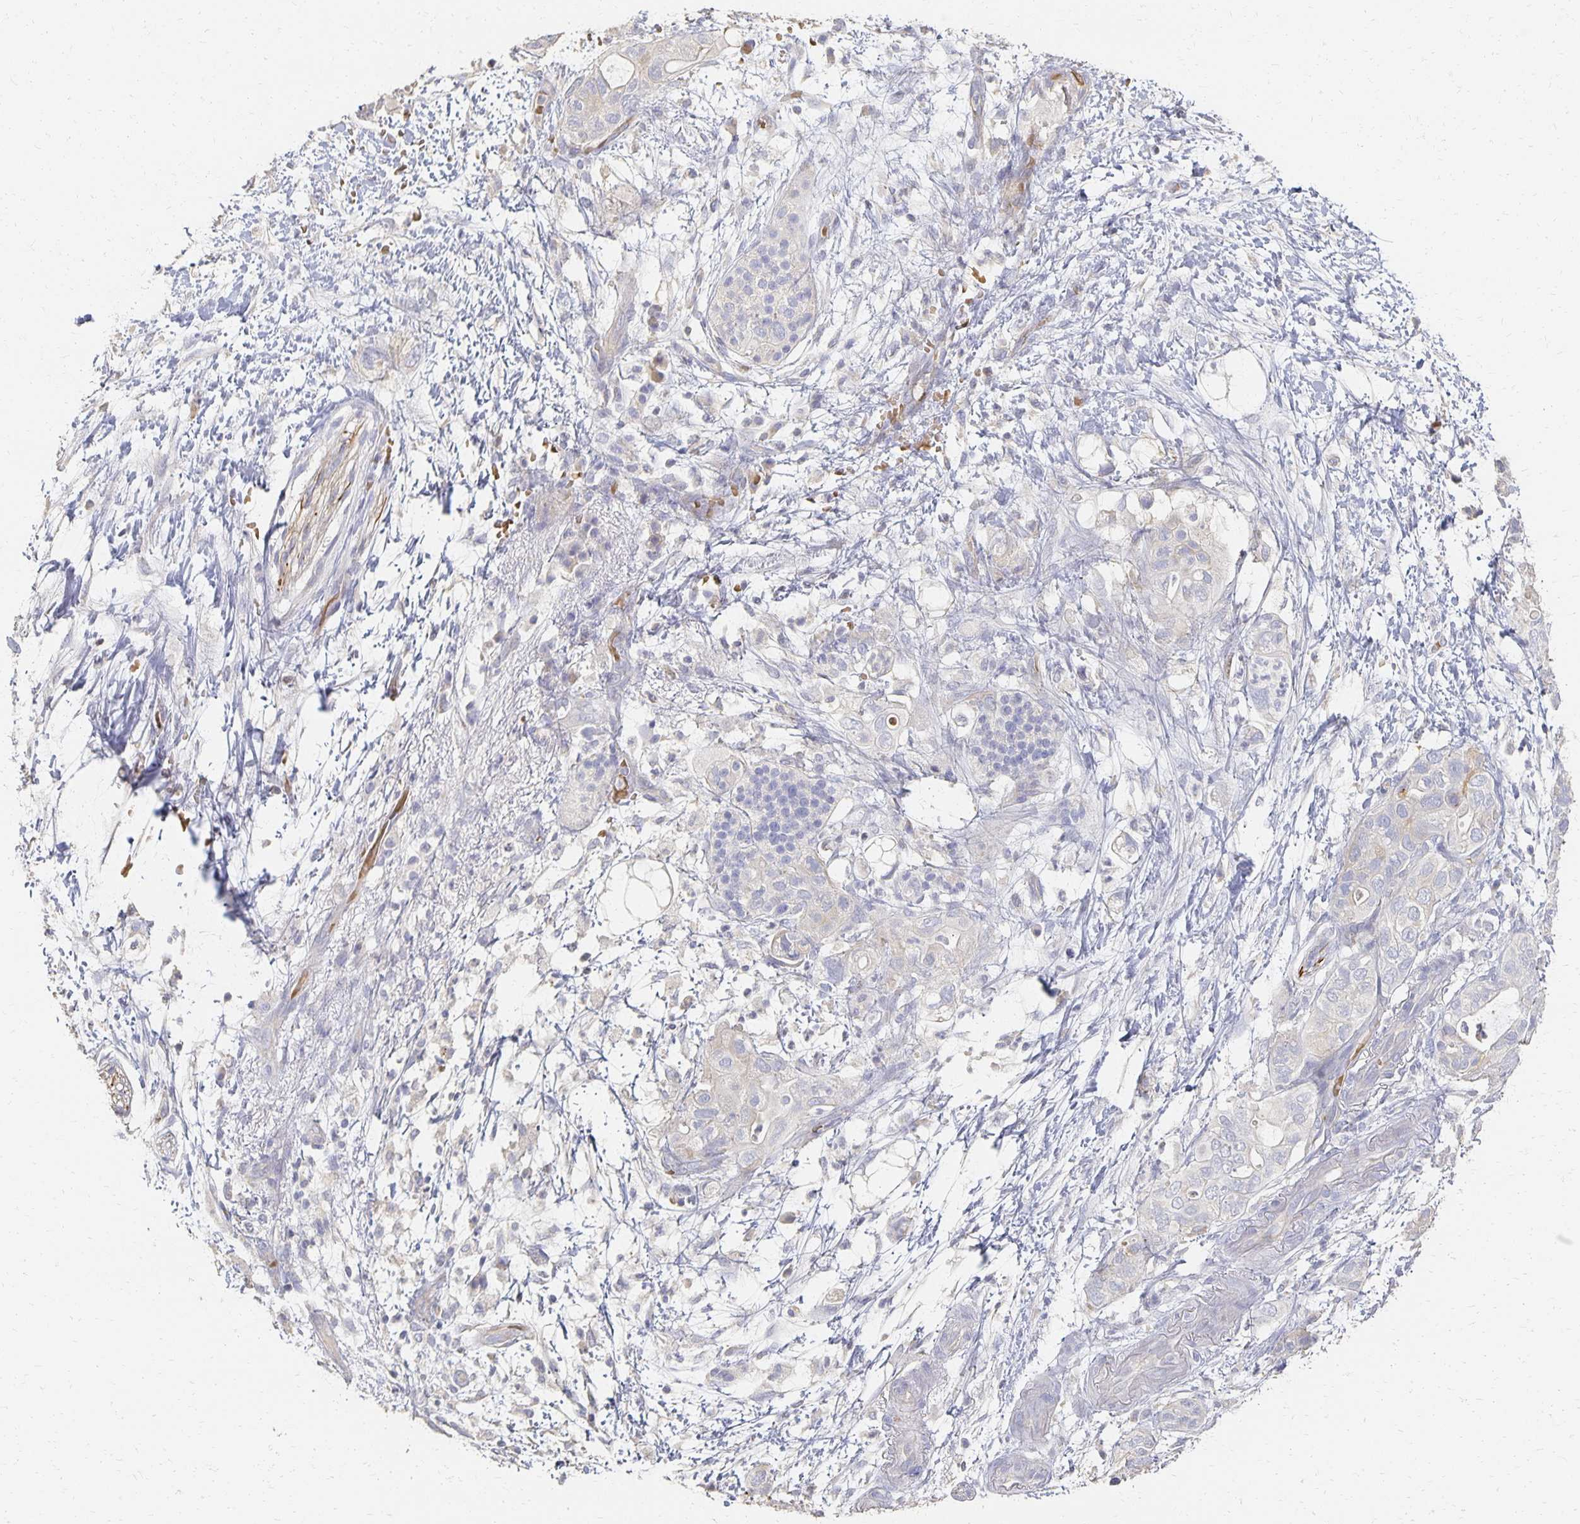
{"staining": {"intensity": "negative", "quantity": "none", "location": "none"}, "tissue": "pancreatic cancer", "cell_type": "Tumor cells", "image_type": "cancer", "snomed": [{"axis": "morphology", "description": "Adenocarcinoma, NOS"}, {"axis": "topography", "description": "Pancreas"}], "caption": "A high-resolution micrograph shows immunohistochemistry (IHC) staining of pancreatic cancer (adenocarcinoma), which shows no significant positivity in tumor cells. Nuclei are stained in blue.", "gene": "CST6", "patient": {"sex": "female", "age": 72}}